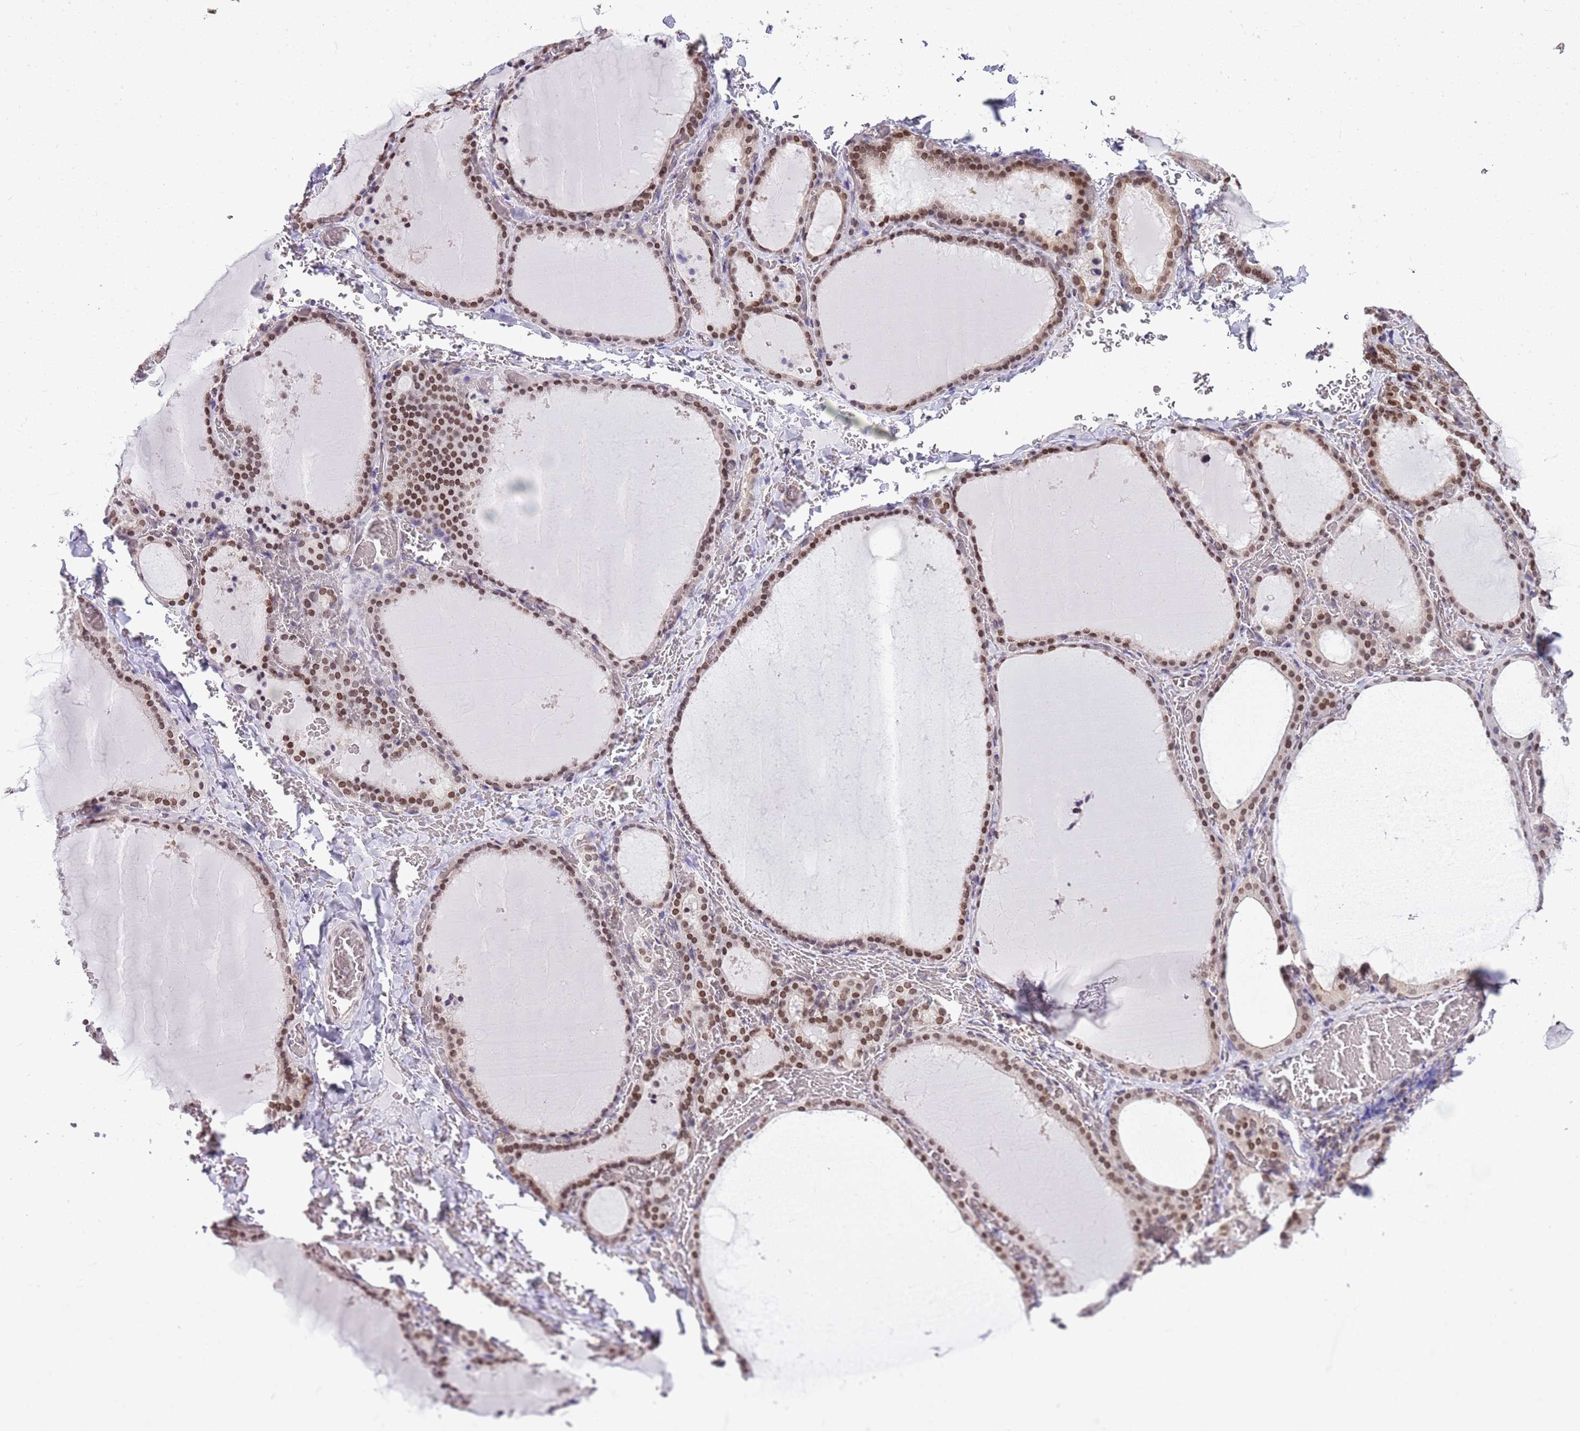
{"staining": {"intensity": "moderate", "quantity": ">75%", "location": "nuclear"}, "tissue": "thyroid gland", "cell_type": "Glandular cells", "image_type": "normal", "snomed": [{"axis": "morphology", "description": "Normal tissue, NOS"}, {"axis": "topography", "description": "Thyroid gland"}], "caption": "Brown immunohistochemical staining in benign human thyroid gland demonstrates moderate nuclear positivity in approximately >75% of glandular cells.", "gene": "DHX32", "patient": {"sex": "female", "age": 39}}